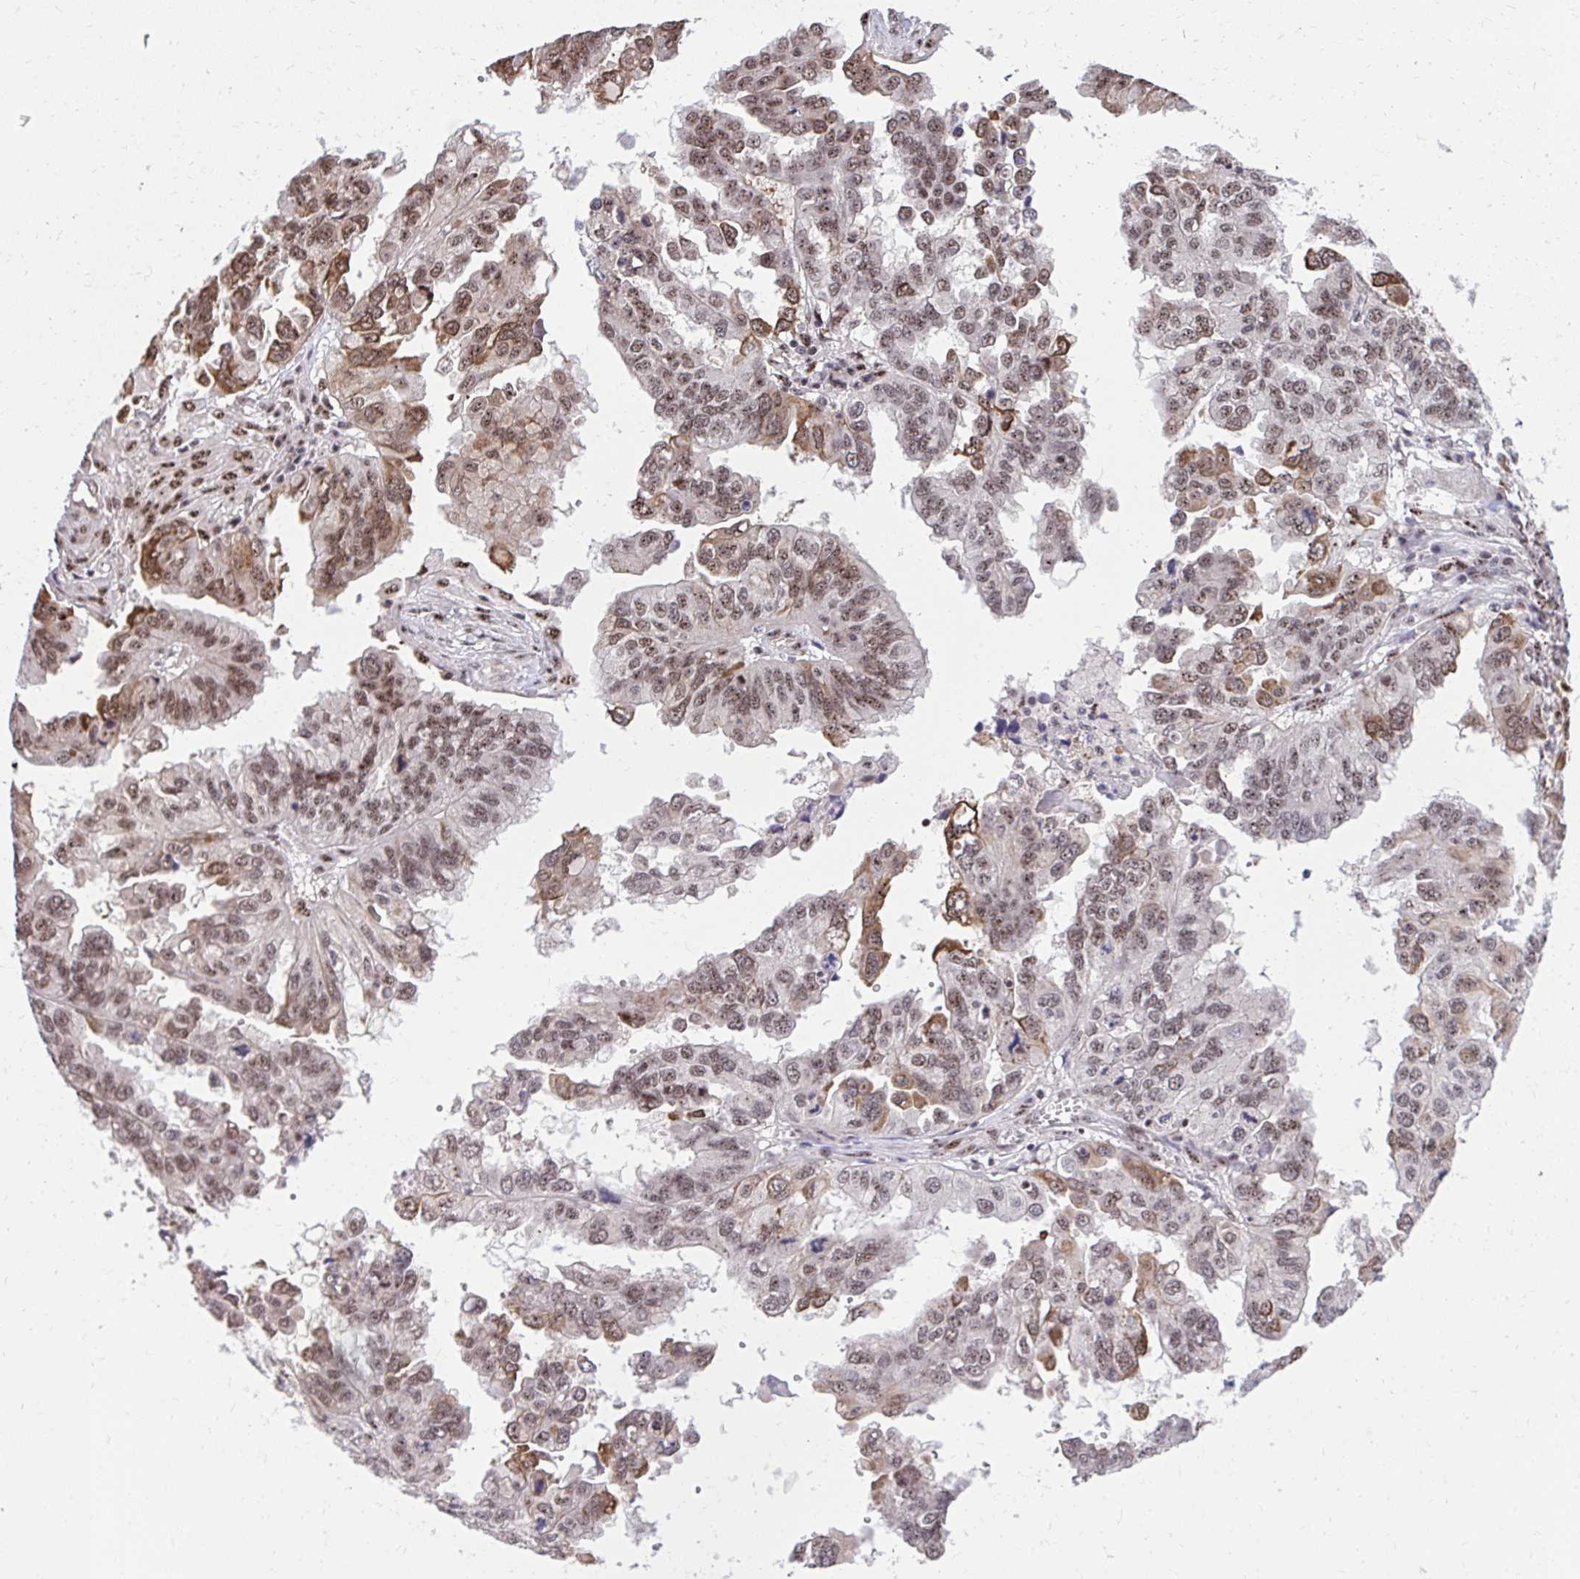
{"staining": {"intensity": "moderate", "quantity": ">75%", "location": "nuclear"}, "tissue": "ovarian cancer", "cell_type": "Tumor cells", "image_type": "cancer", "snomed": [{"axis": "morphology", "description": "Cystadenocarcinoma, serous, NOS"}, {"axis": "topography", "description": "Ovary"}], "caption": "Immunohistochemistry (IHC) of human ovarian cancer (serous cystadenocarcinoma) exhibits medium levels of moderate nuclear expression in about >75% of tumor cells. The staining was performed using DAB, with brown indicating positive protein expression. Nuclei are stained blue with hematoxylin.", "gene": "HOXA4", "patient": {"sex": "female", "age": 79}}